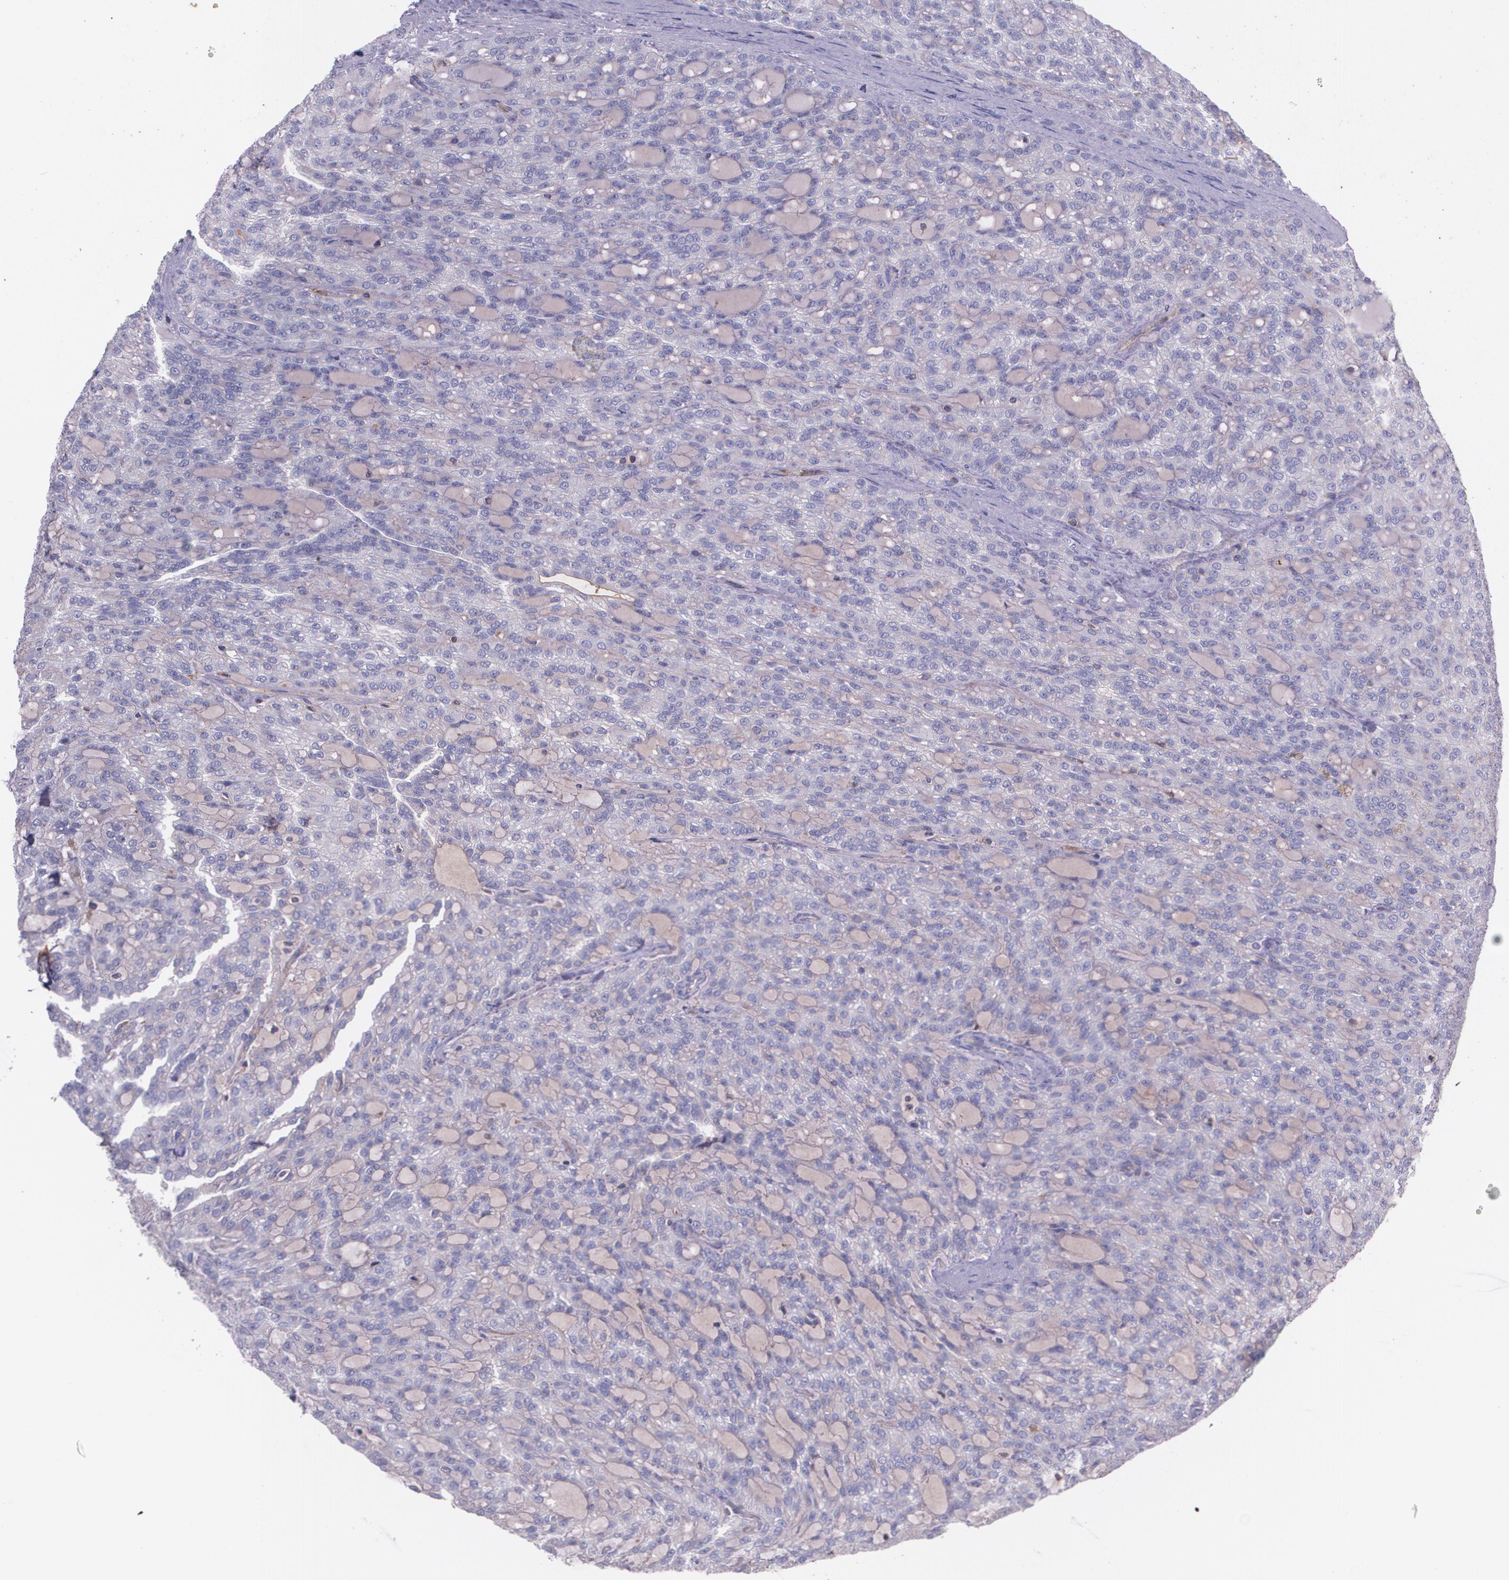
{"staining": {"intensity": "negative", "quantity": "none", "location": "none"}, "tissue": "renal cancer", "cell_type": "Tumor cells", "image_type": "cancer", "snomed": [{"axis": "morphology", "description": "Adenocarcinoma, NOS"}, {"axis": "topography", "description": "Kidney"}], "caption": "Renal adenocarcinoma stained for a protein using immunohistochemistry (IHC) demonstrates no positivity tumor cells.", "gene": "B2M", "patient": {"sex": "male", "age": 63}}